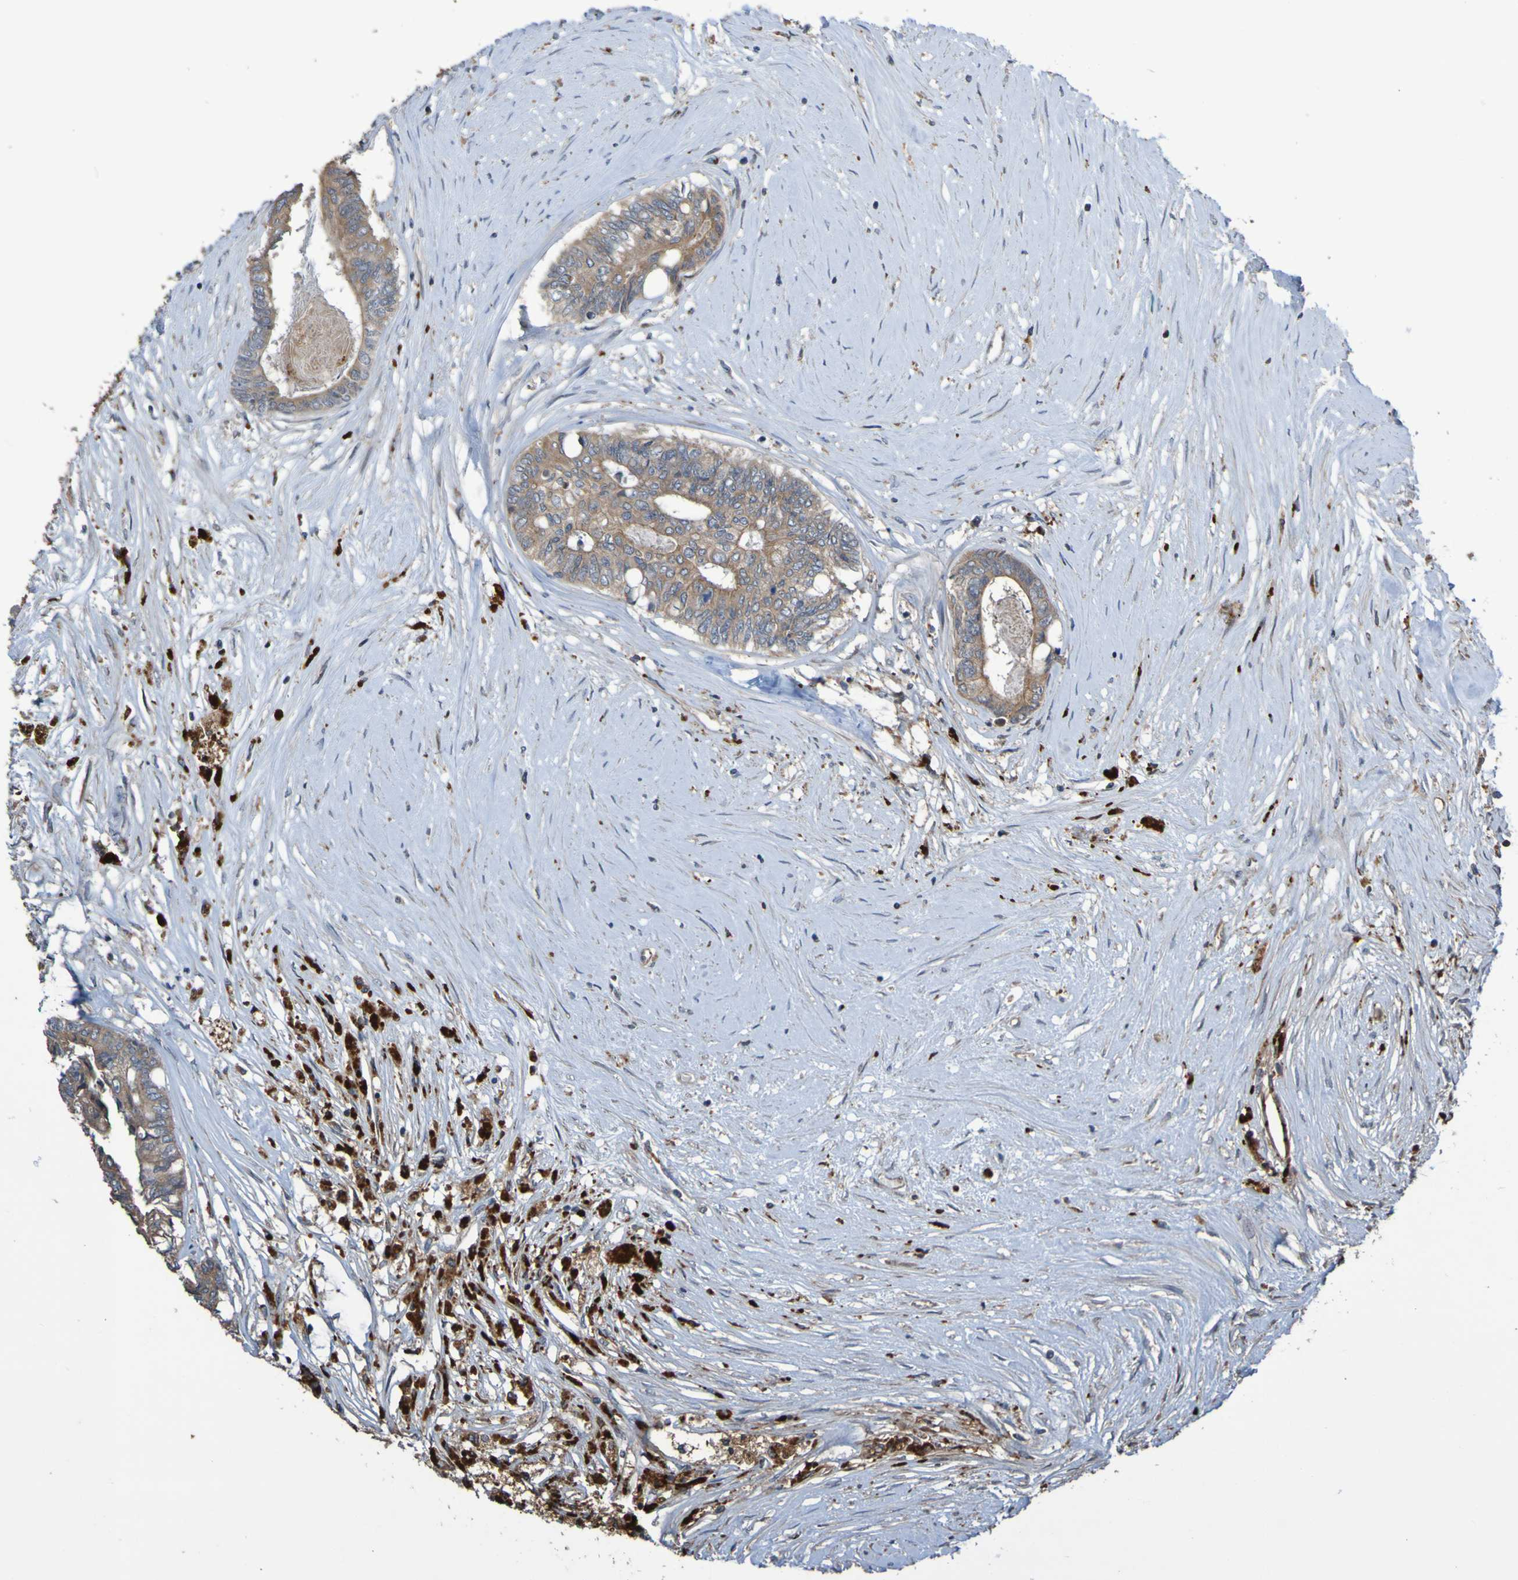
{"staining": {"intensity": "weak", "quantity": ">75%", "location": "cytoplasmic/membranous"}, "tissue": "colorectal cancer", "cell_type": "Tumor cells", "image_type": "cancer", "snomed": [{"axis": "morphology", "description": "Adenocarcinoma, NOS"}, {"axis": "topography", "description": "Rectum"}], "caption": "Weak cytoplasmic/membranous positivity for a protein is seen in approximately >75% of tumor cells of colorectal cancer using immunohistochemistry (IHC).", "gene": "UCN", "patient": {"sex": "male", "age": 63}}